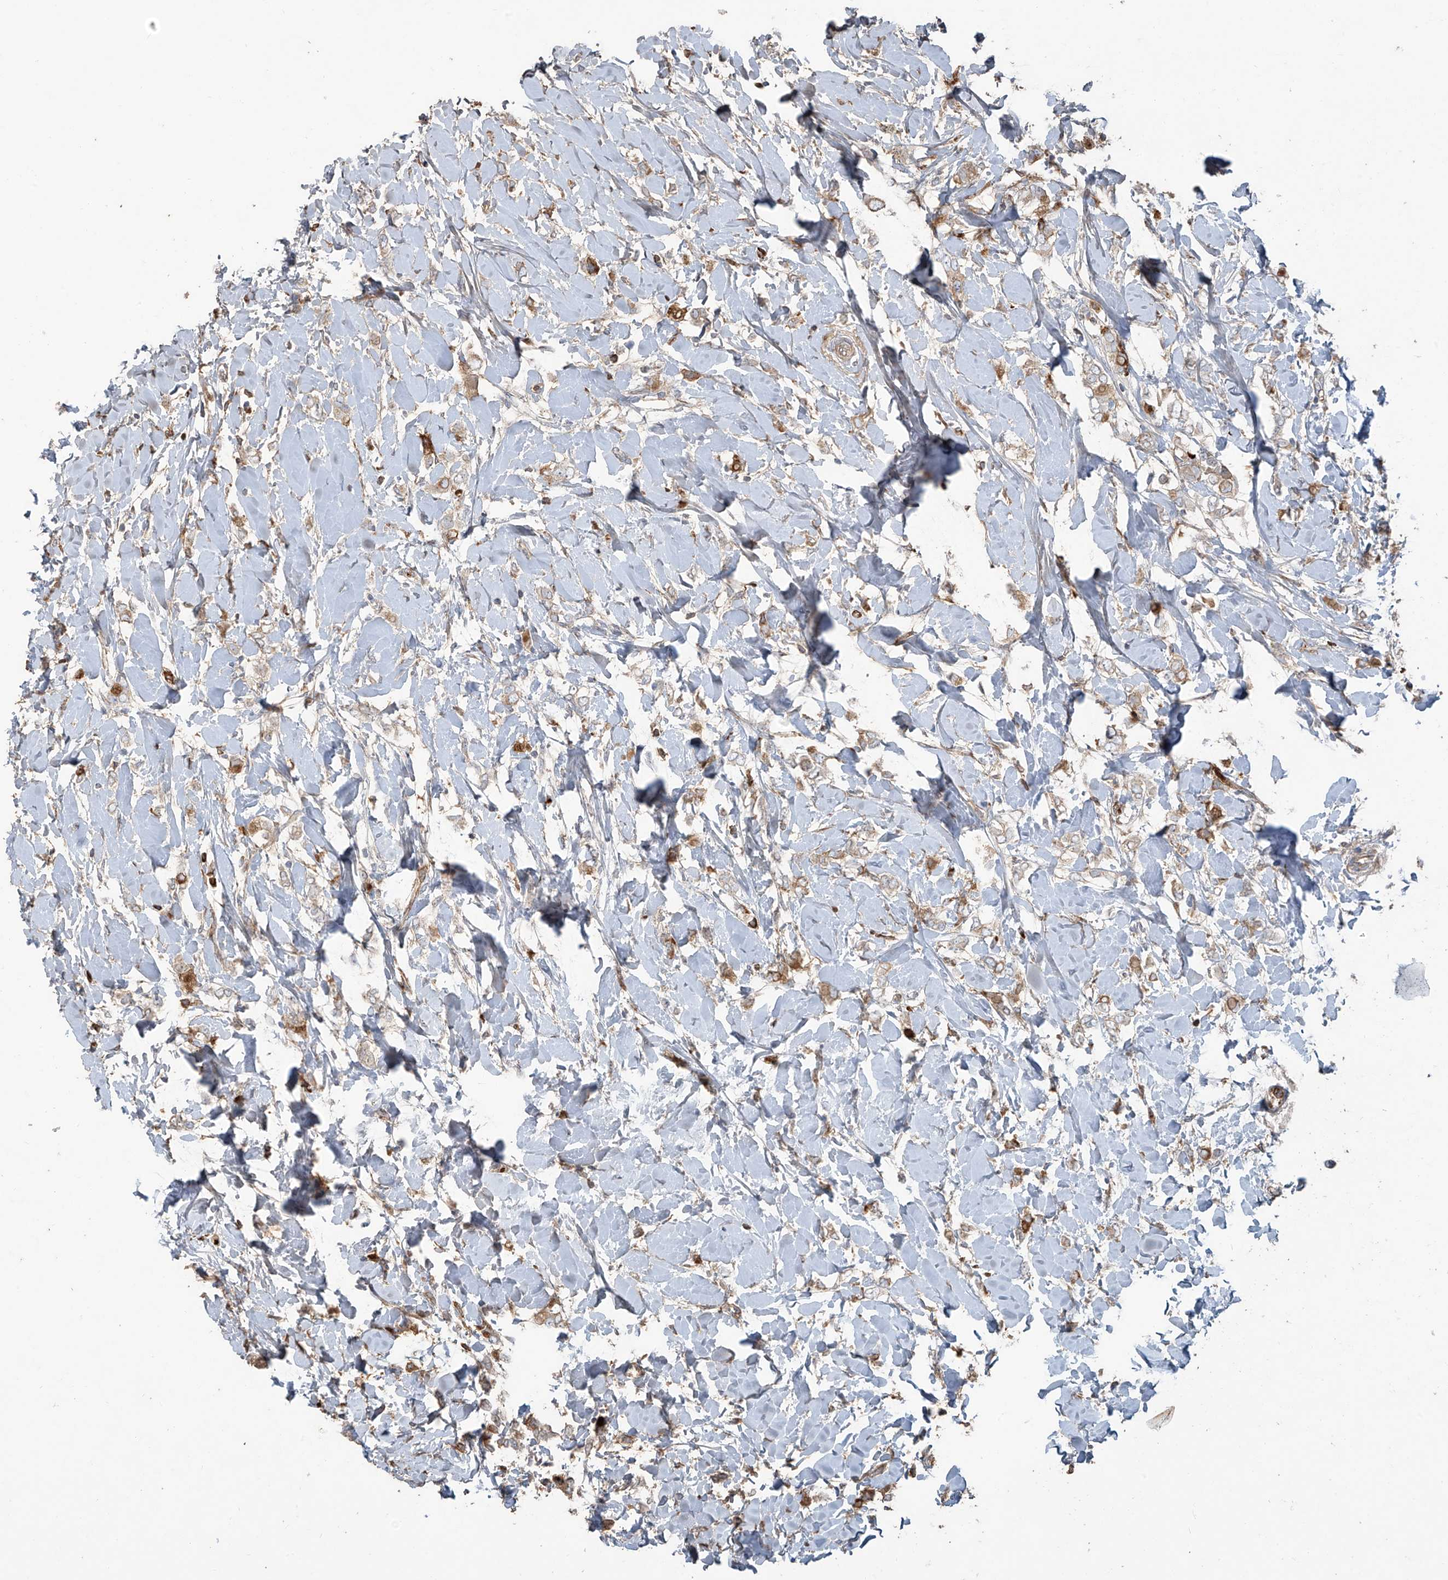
{"staining": {"intensity": "weak", "quantity": "25%-75%", "location": "cytoplasmic/membranous"}, "tissue": "breast cancer", "cell_type": "Tumor cells", "image_type": "cancer", "snomed": [{"axis": "morphology", "description": "Normal tissue, NOS"}, {"axis": "morphology", "description": "Lobular carcinoma"}, {"axis": "topography", "description": "Breast"}], "caption": "Human breast lobular carcinoma stained with a protein marker reveals weak staining in tumor cells.", "gene": "ABTB1", "patient": {"sex": "female", "age": 47}}